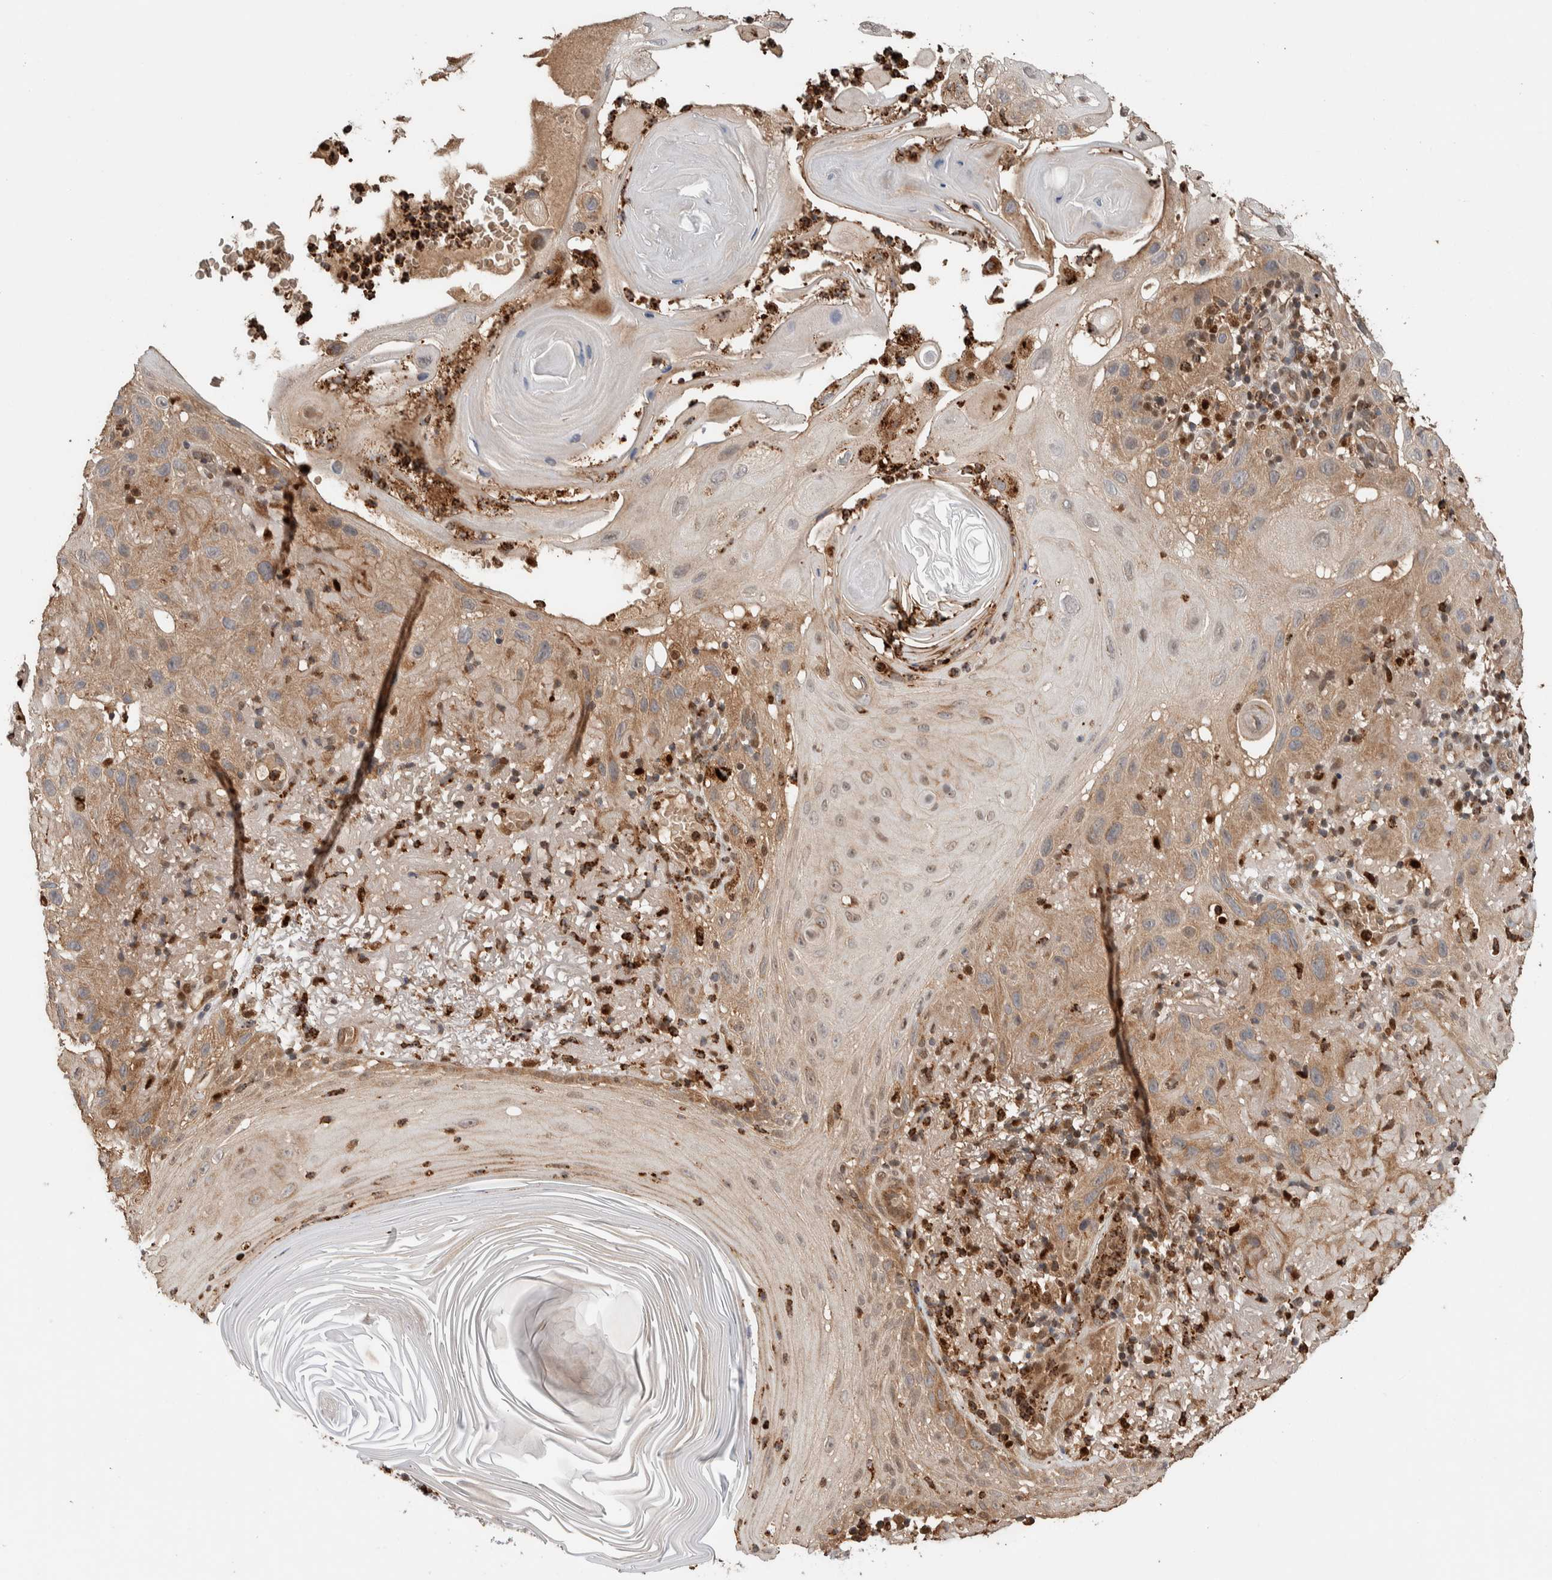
{"staining": {"intensity": "weak", "quantity": ">75%", "location": "cytoplasmic/membranous"}, "tissue": "skin cancer", "cell_type": "Tumor cells", "image_type": "cancer", "snomed": [{"axis": "morphology", "description": "Squamous cell carcinoma, NOS"}, {"axis": "topography", "description": "Skin"}], "caption": "About >75% of tumor cells in human skin cancer demonstrate weak cytoplasmic/membranous protein staining as visualized by brown immunohistochemical staining.", "gene": "VPS53", "patient": {"sex": "female", "age": 96}}